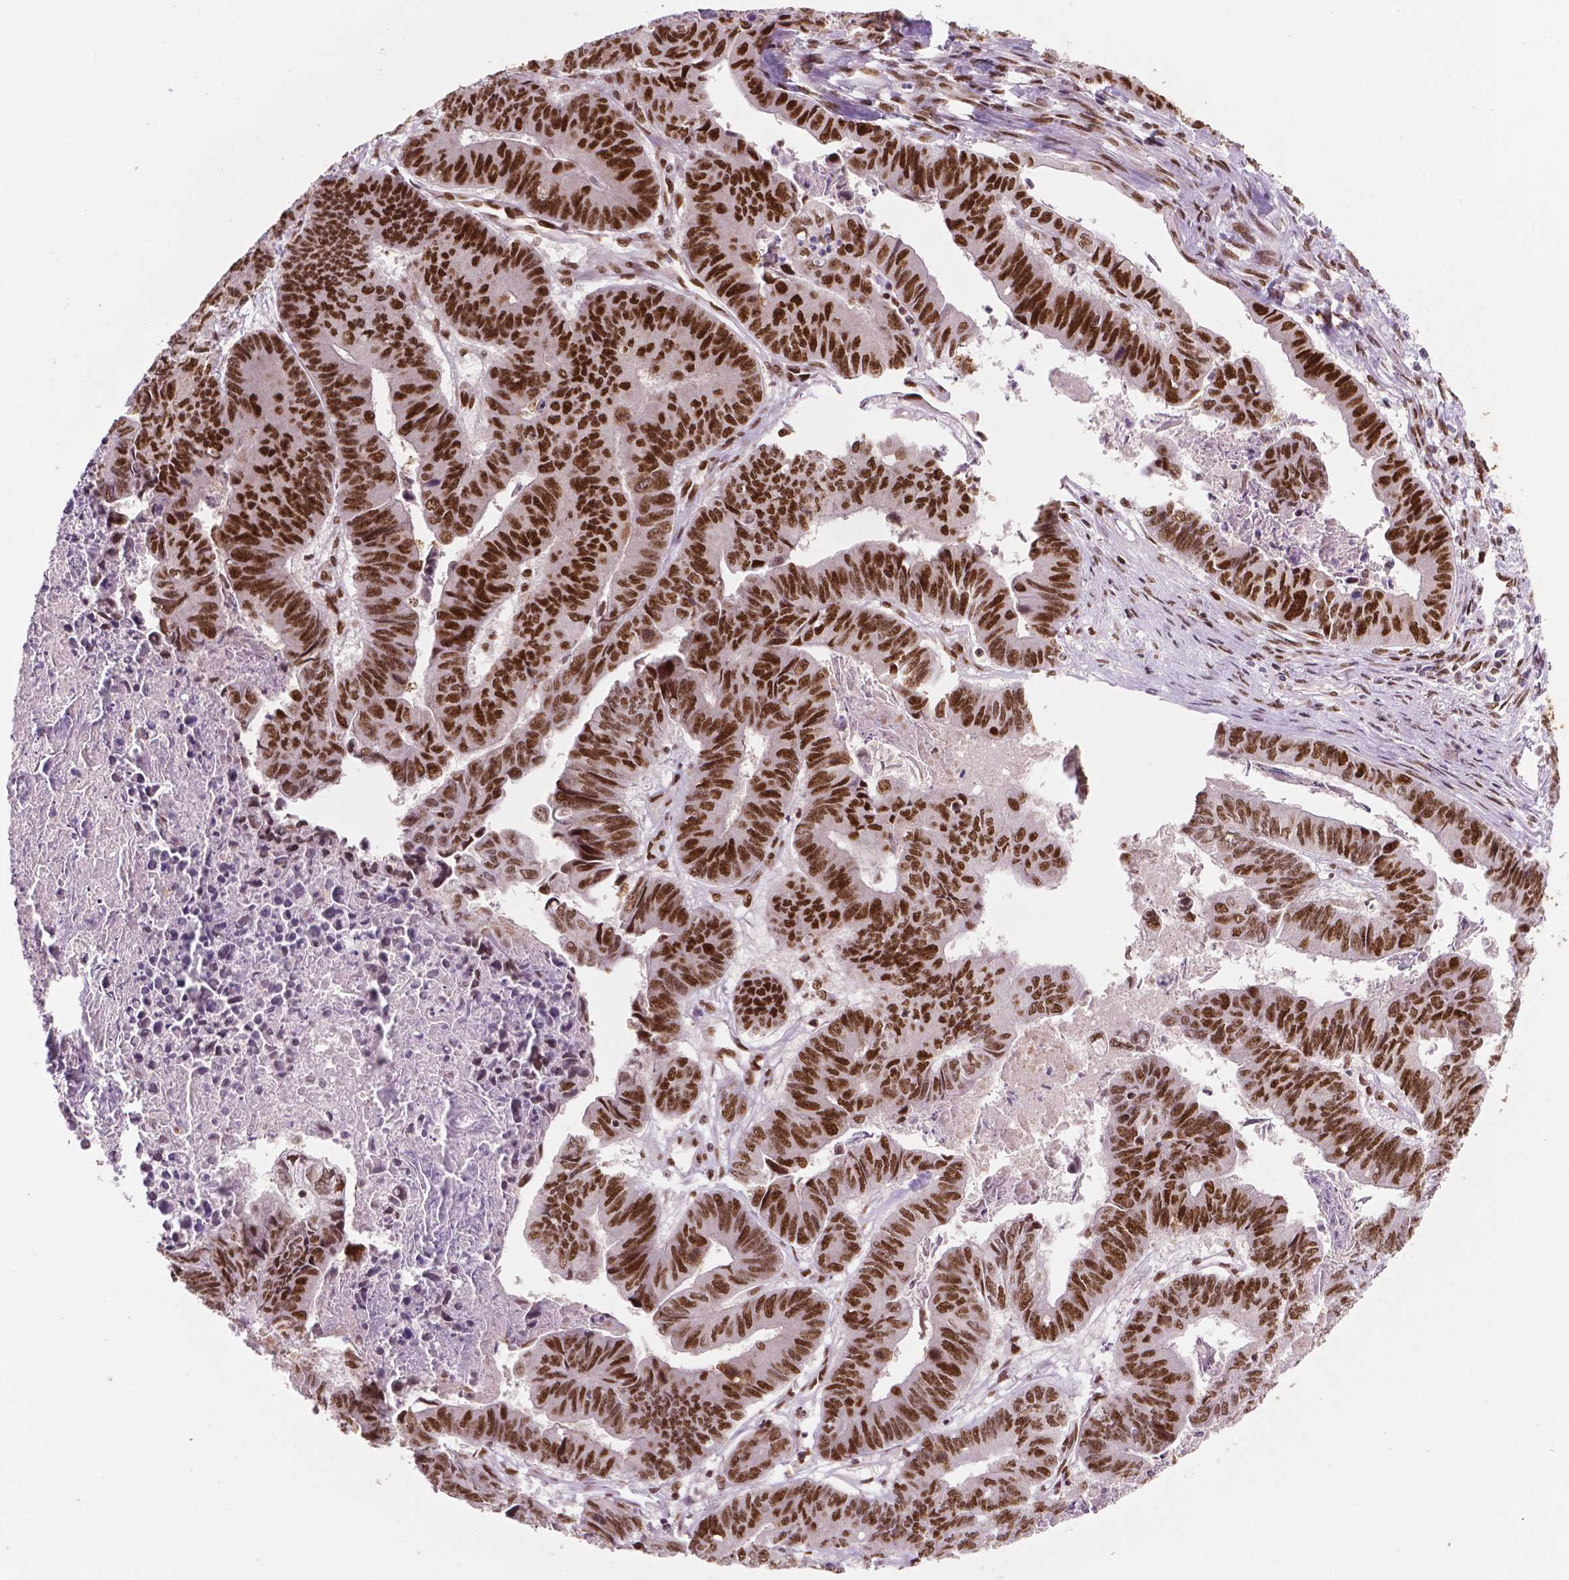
{"staining": {"intensity": "strong", "quantity": "25%-75%", "location": "nuclear"}, "tissue": "stomach cancer", "cell_type": "Tumor cells", "image_type": "cancer", "snomed": [{"axis": "morphology", "description": "Adenocarcinoma, NOS"}, {"axis": "topography", "description": "Stomach, lower"}], "caption": "Stomach cancer (adenocarcinoma) tissue reveals strong nuclear staining in approximately 25%-75% of tumor cells (brown staining indicates protein expression, while blue staining denotes nuclei).", "gene": "MLH1", "patient": {"sex": "male", "age": 77}}